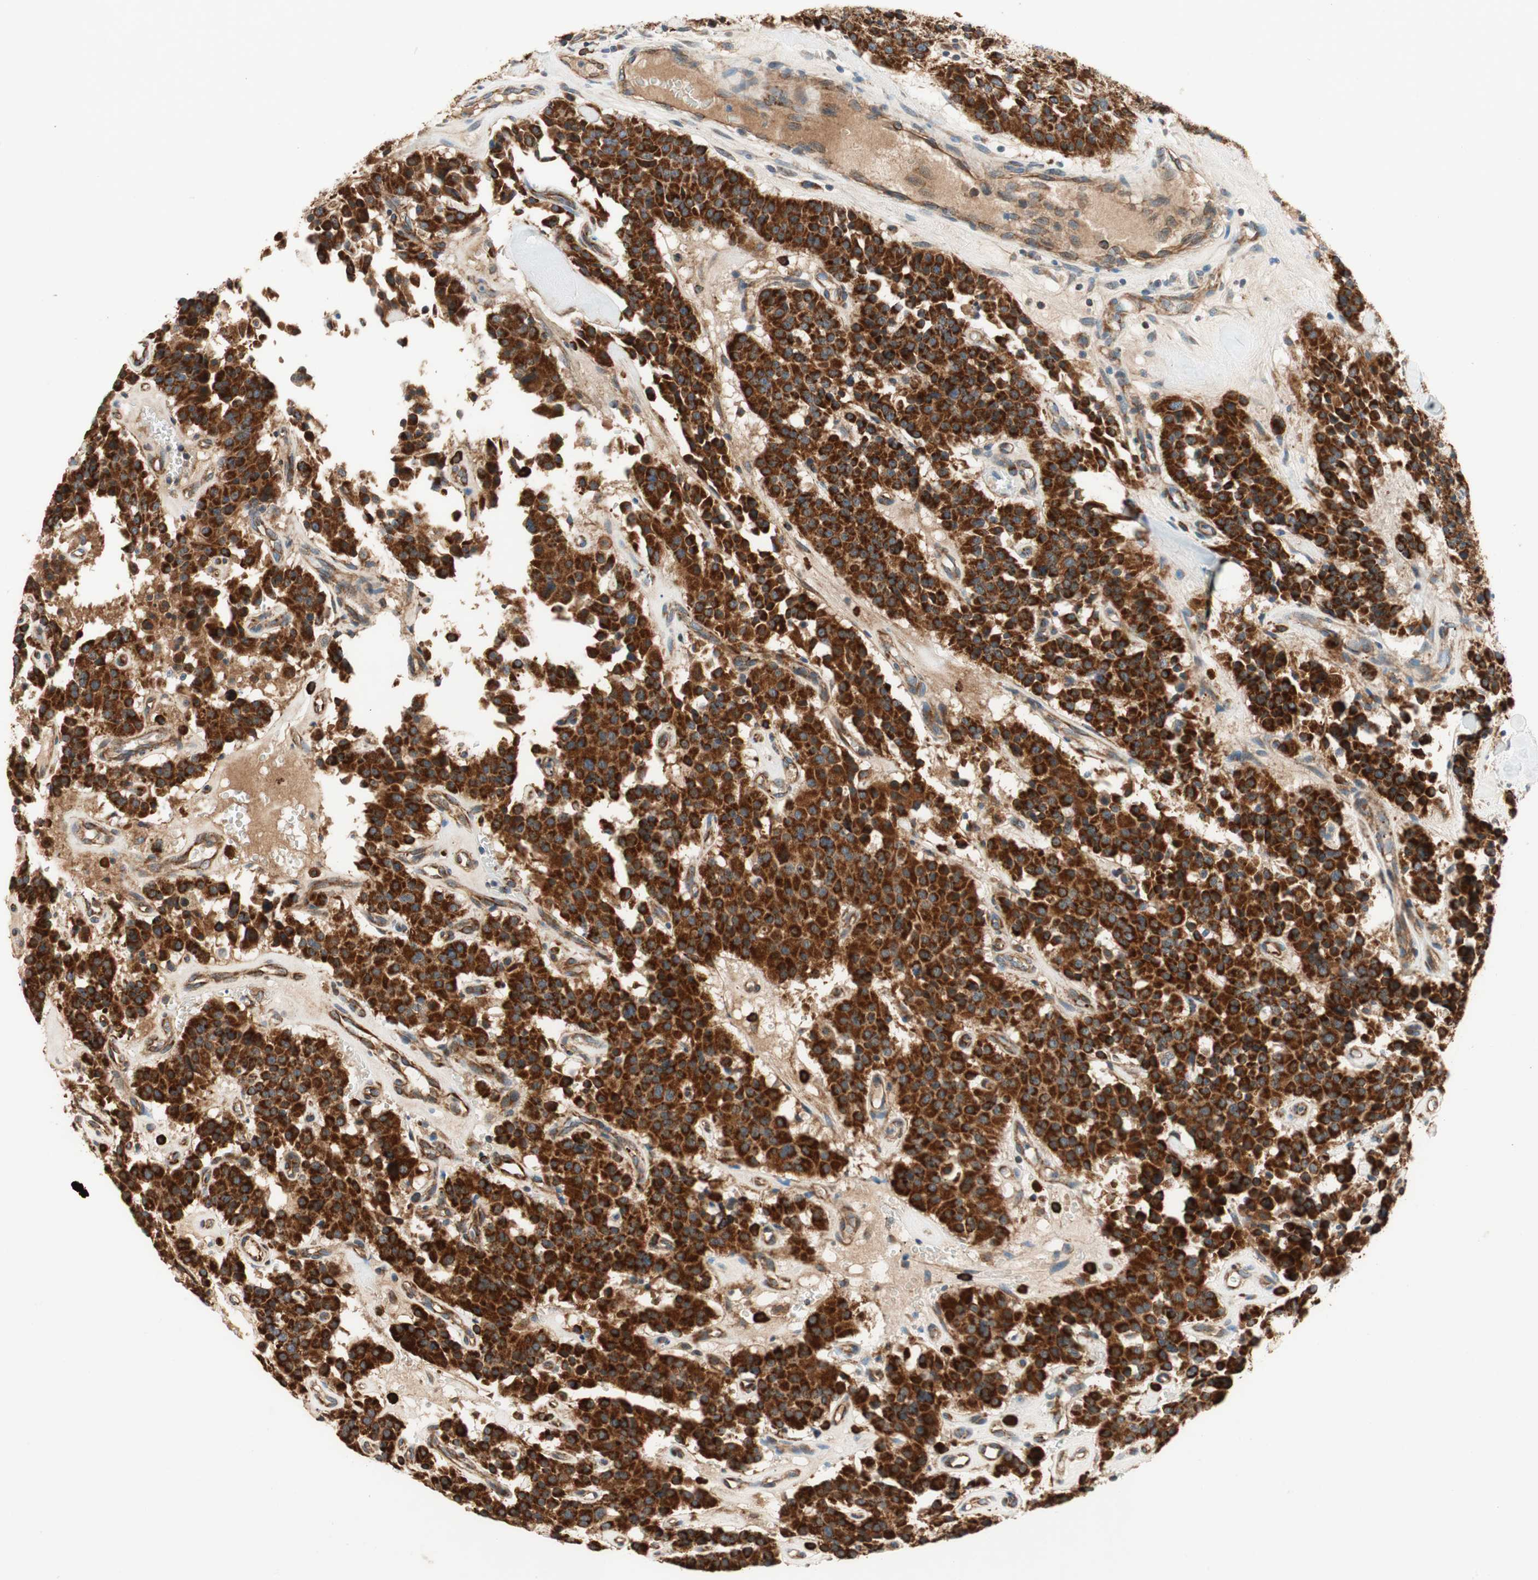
{"staining": {"intensity": "strong", "quantity": ">75%", "location": "cytoplasmic/membranous"}, "tissue": "carcinoid", "cell_type": "Tumor cells", "image_type": "cancer", "snomed": [{"axis": "morphology", "description": "Carcinoid, malignant, NOS"}, {"axis": "topography", "description": "Lung"}], "caption": "An immunohistochemistry image of tumor tissue is shown. Protein staining in brown labels strong cytoplasmic/membranous positivity in malignant carcinoid within tumor cells. Using DAB (3,3'-diaminobenzidine) (brown) and hematoxylin (blue) stains, captured at high magnification using brightfield microscopy.", "gene": "AKAP1", "patient": {"sex": "male", "age": 30}}